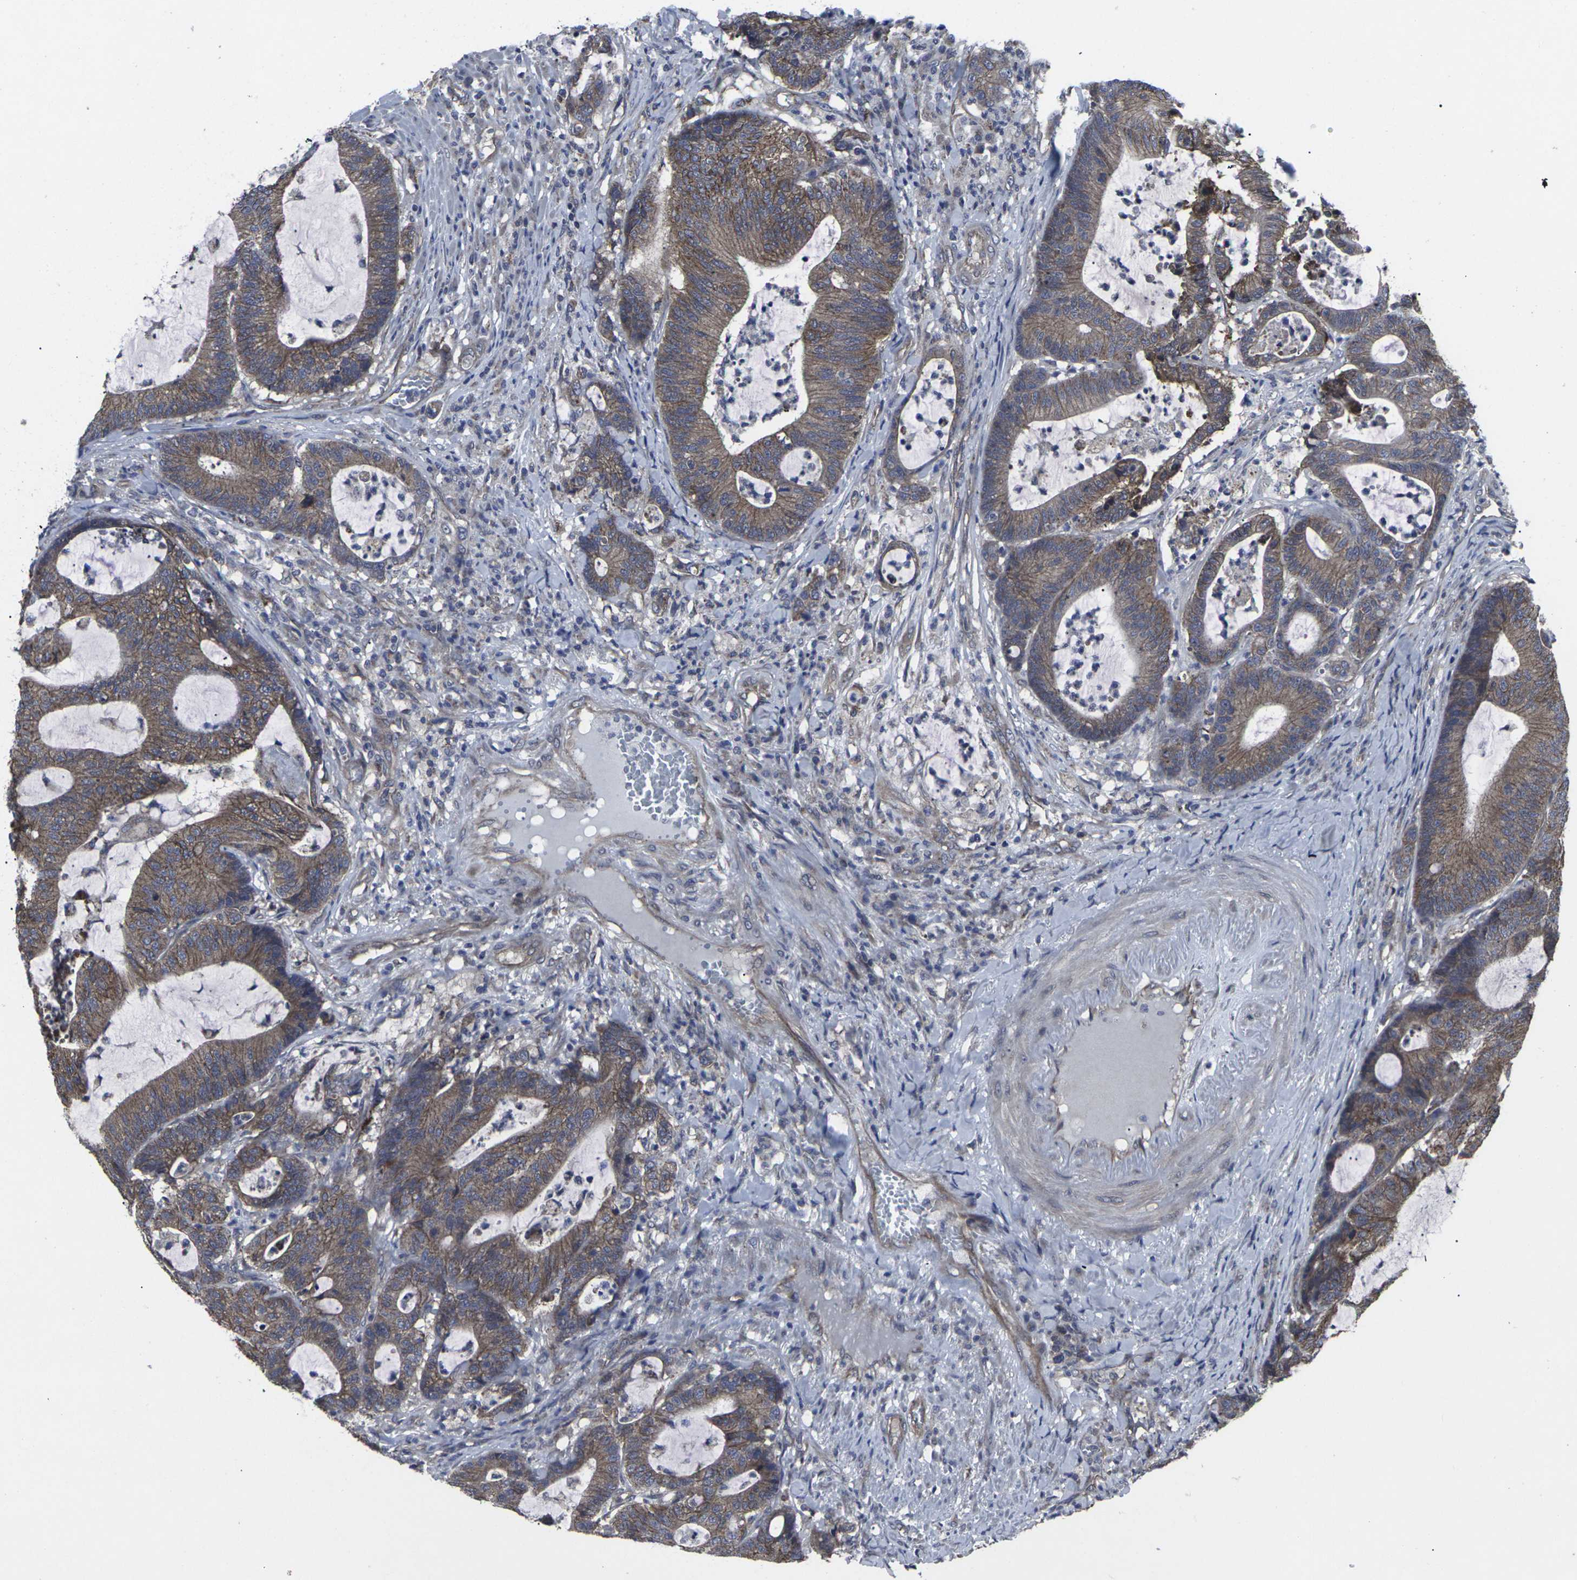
{"staining": {"intensity": "moderate", "quantity": ">75%", "location": "cytoplasmic/membranous"}, "tissue": "colorectal cancer", "cell_type": "Tumor cells", "image_type": "cancer", "snomed": [{"axis": "morphology", "description": "Adenocarcinoma, NOS"}, {"axis": "topography", "description": "Colon"}], "caption": "The histopathology image demonstrates immunohistochemical staining of adenocarcinoma (colorectal). There is moderate cytoplasmic/membranous expression is appreciated in approximately >75% of tumor cells.", "gene": "MAPKAPK2", "patient": {"sex": "female", "age": 84}}